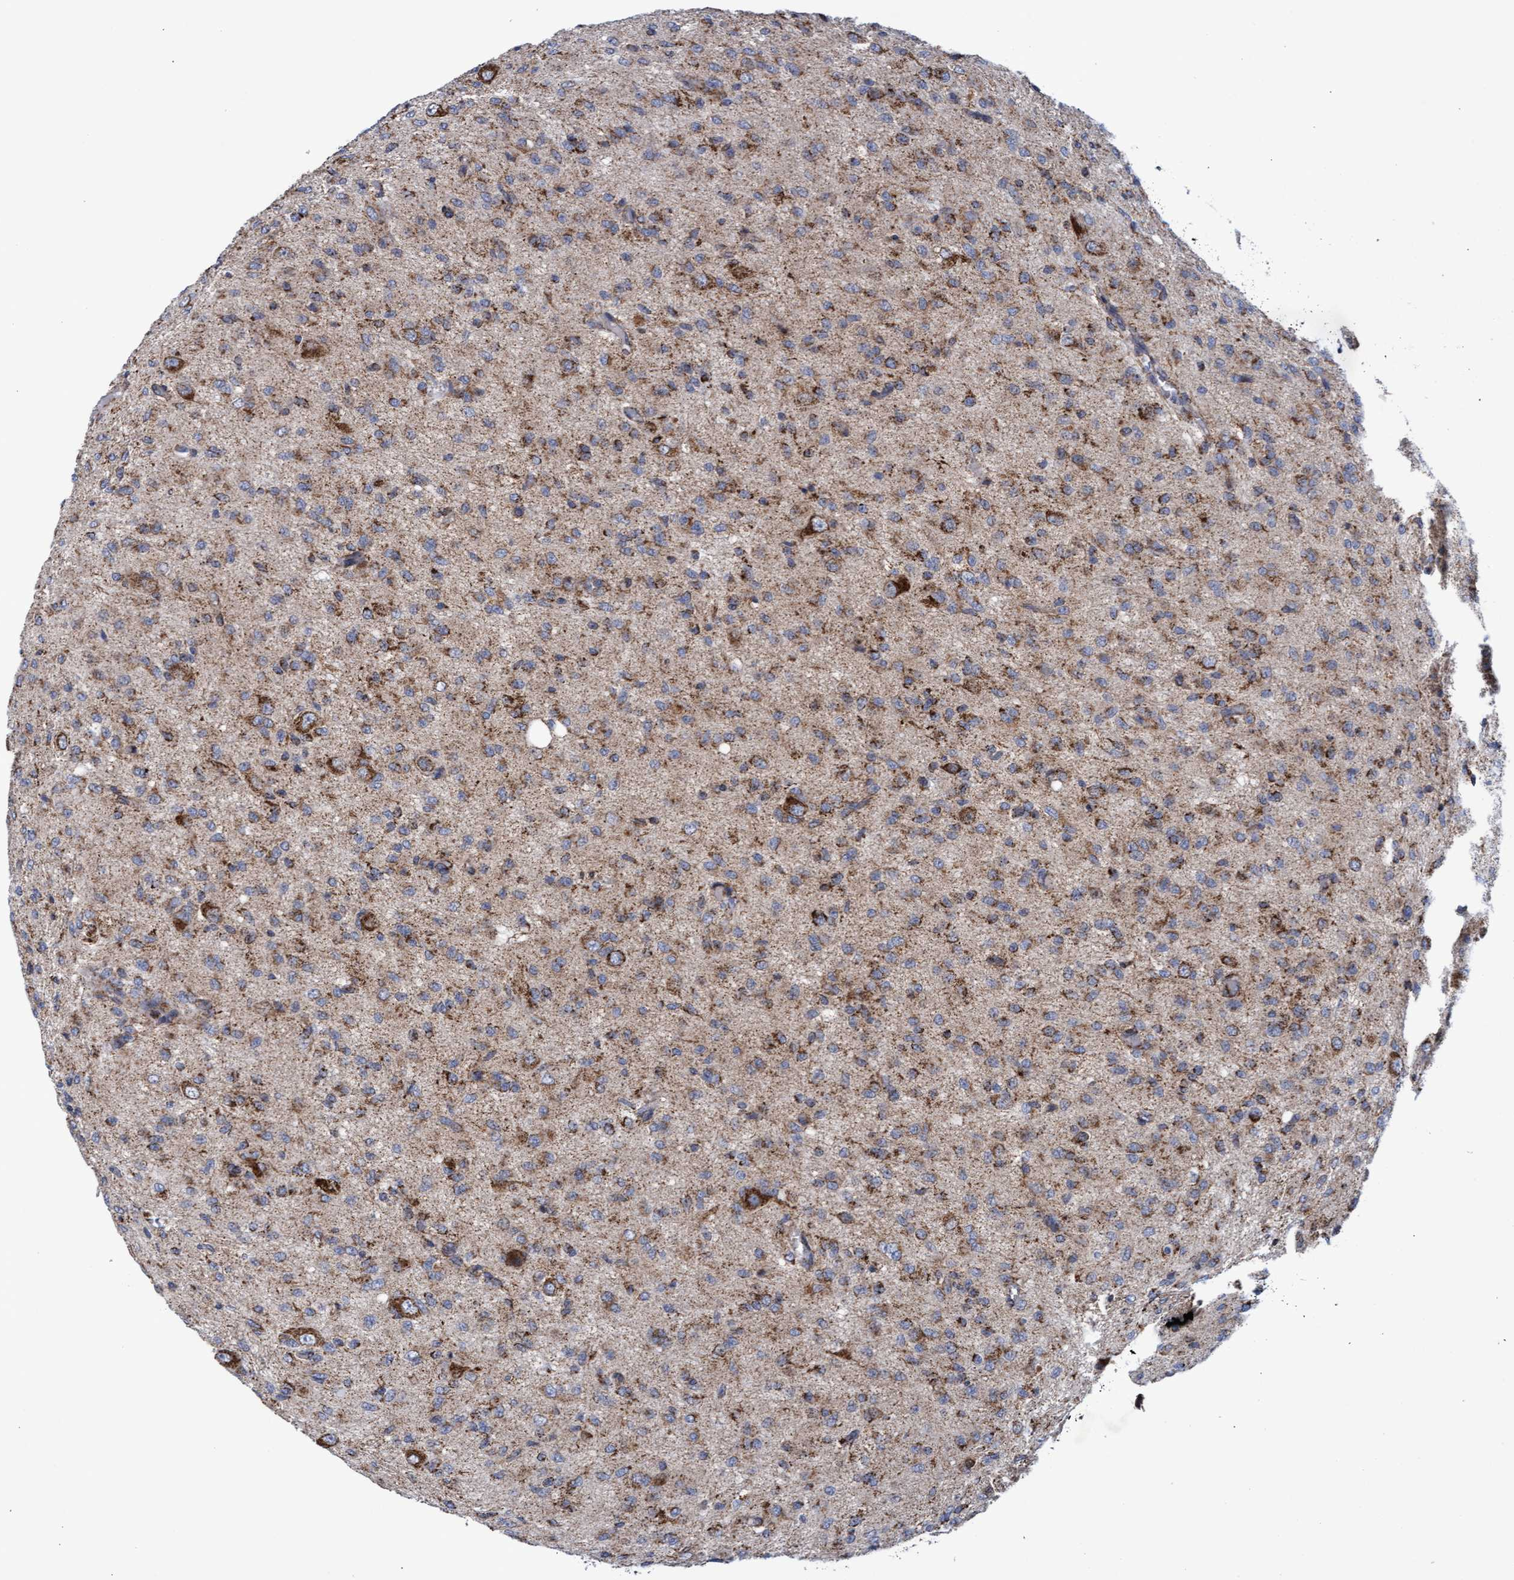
{"staining": {"intensity": "moderate", "quantity": ">75%", "location": "cytoplasmic/membranous"}, "tissue": "glioma", "cell_type": "Tumor cells", "image_type": "cancer", "snomed": [{"axis": "morphology", "description": "Glioma, malignant, High grade"}, {"axis": "topography", "description": "Brain"}], "caption": "Malignant glioma (high-grade) stained for a protein (brown) reveals moderate cytoplasmic/membranous positive staining in about >75% of tumor cells.", "gene": "MRPL38", "patient": {"sex": "female", "age": 59}}